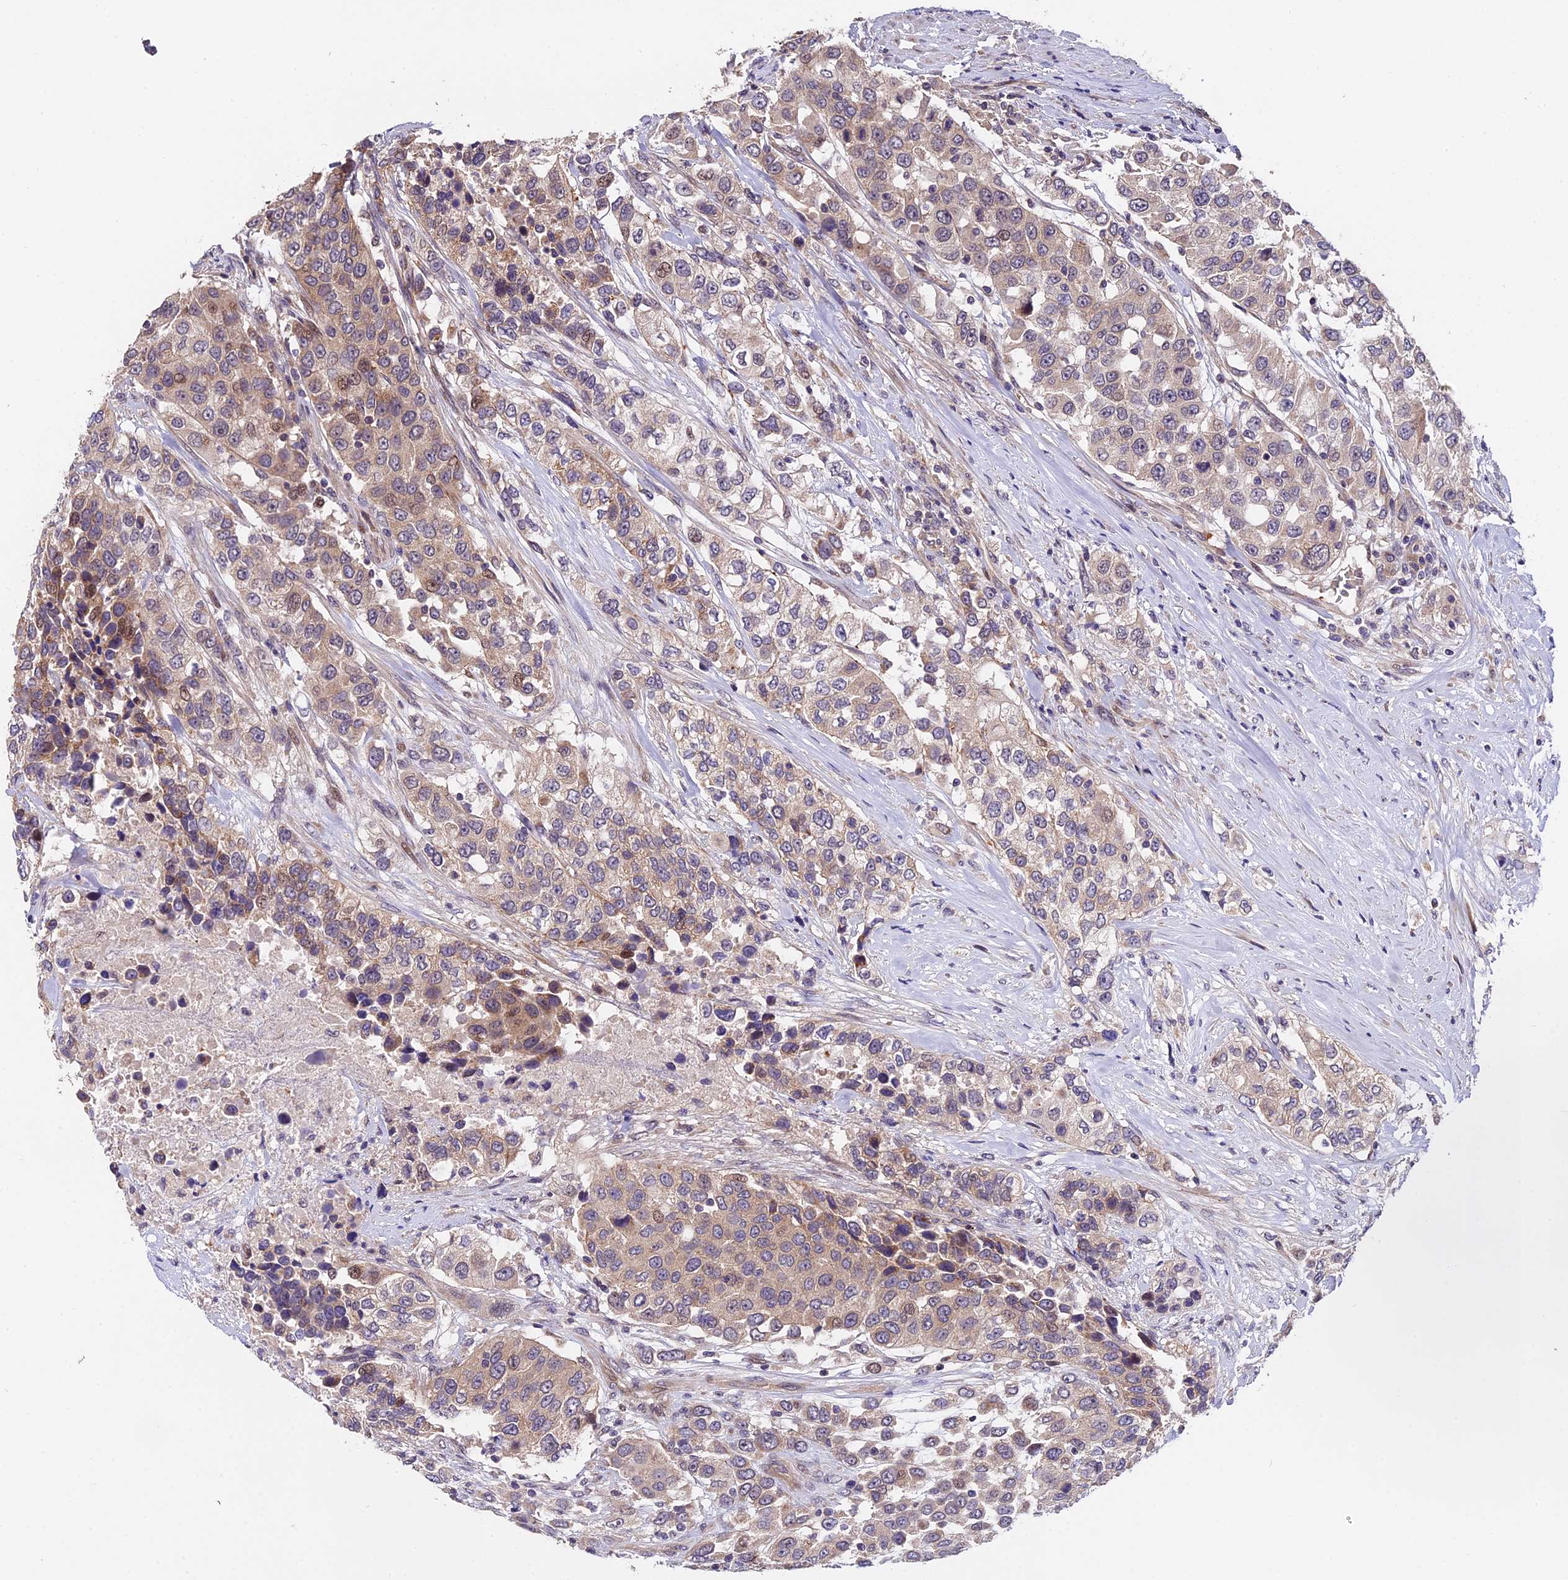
{"staining": {"intensity": "weak", "quantity": ">75%", "location": "cytoplasmic/membranous"}, "tissue": "urothelial cancer", "cell_type": "Tumor cells", "image_type": "cancer", "snomed": [{"axis": "morphology", "description": "Urothelial carcinoma, High grade"}, {"axis": "topography", "description": "Urinary bladder"}], "caption": "A brown stain highlights weak cytoplasmic/membranous positivity of a protein in urothelial cancer tumor cells.", "gene": "TRMT1", "patient": {"sex": "female", "age": 80}}